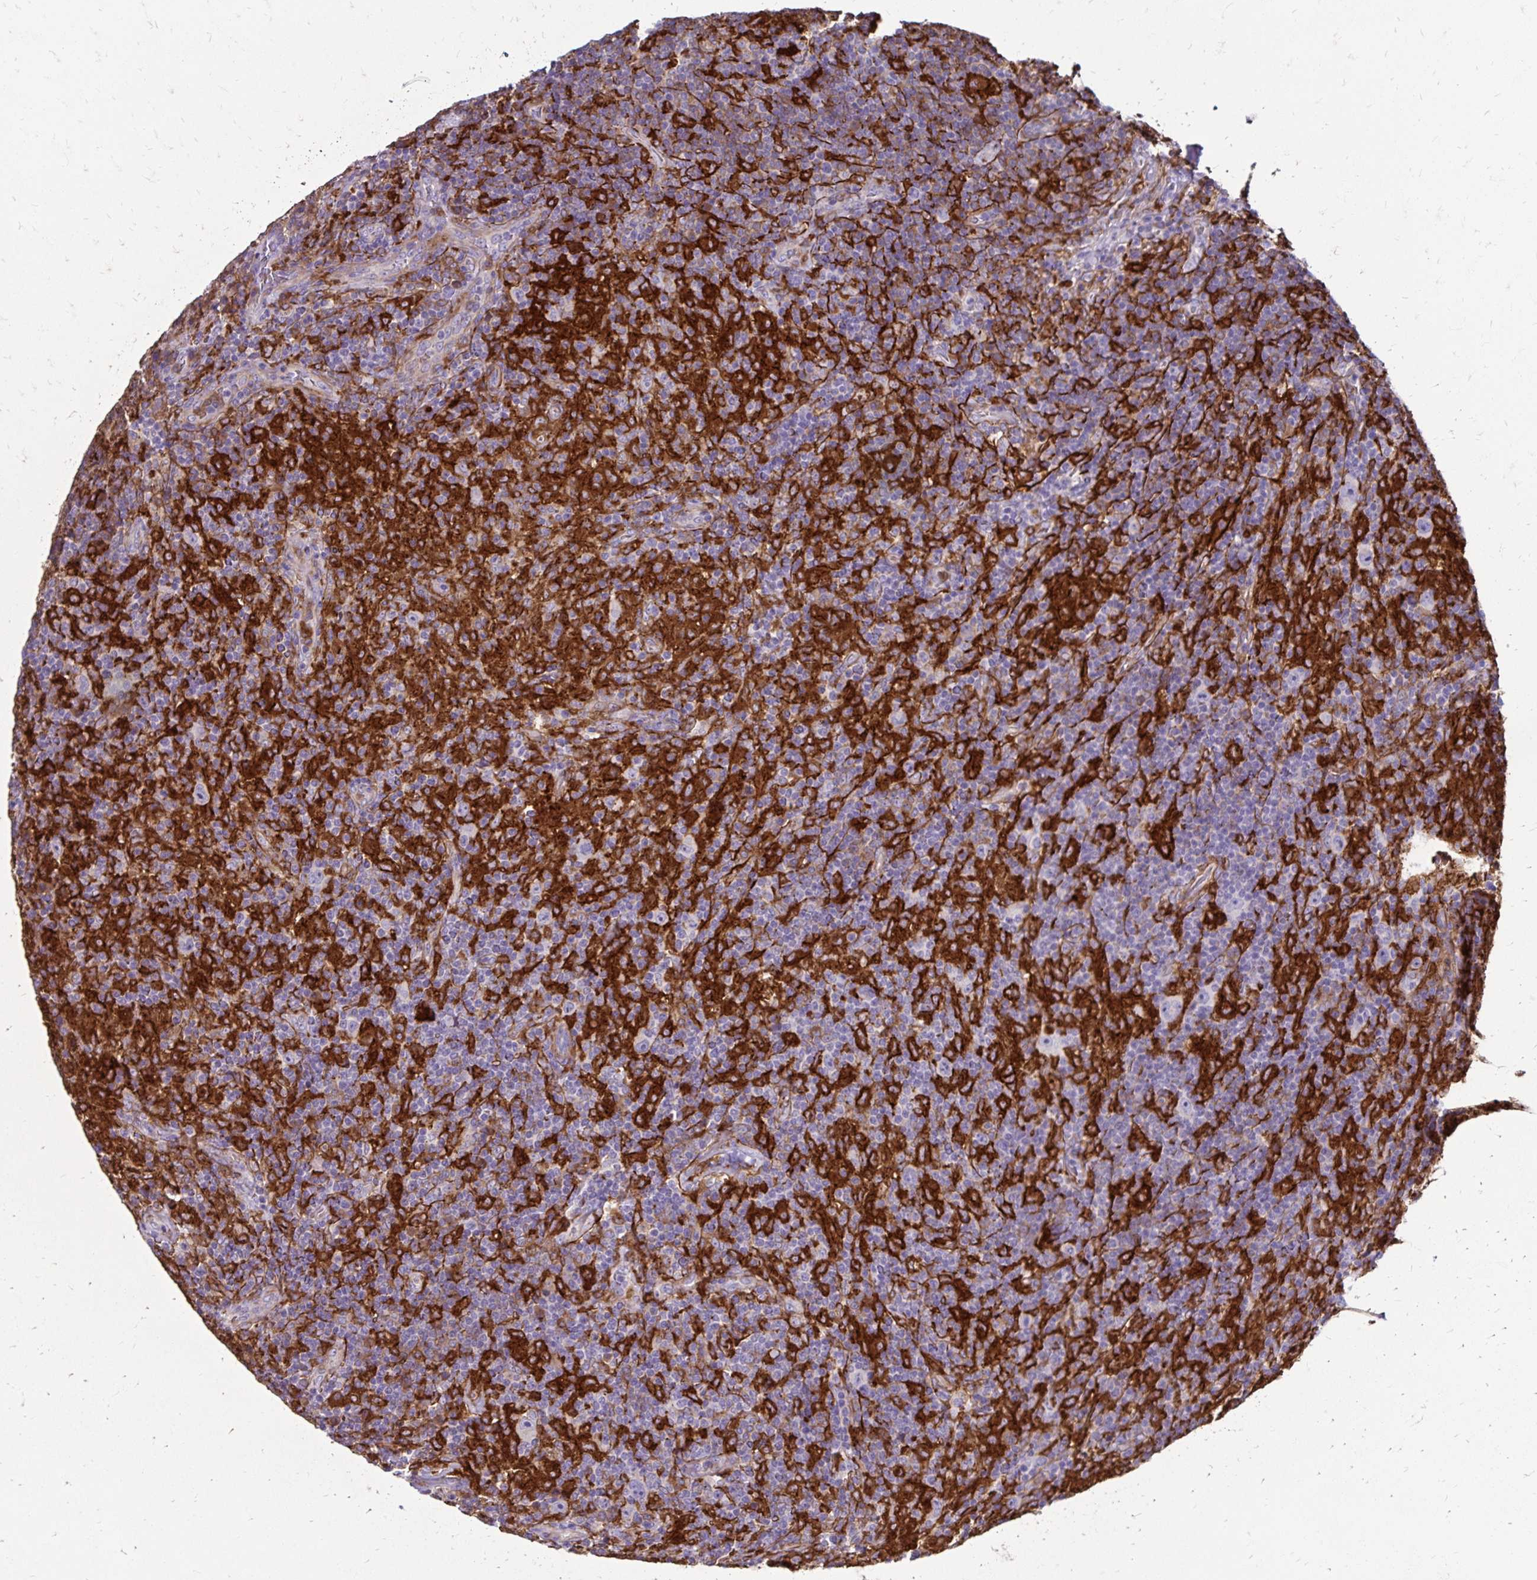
{"staining": {"intensity": "negative", "quantity": "none", "location": "none"}, "tissue": "lymphoma", "cell_type": "Tumor cells", "image_type": "cancer", "snomed": [{"axis": "morphology", "description": "Hodgkin's disease, NOS"}, {"axis": "topography", "description": "Lymph node"}], "caption": "Immunohistochemistry of human lymphoma displays no expression in tumor cells. (IHC, brightfield microscopy, high magnification).", "gene": "TNS3", "patient": {"sex": "male", "age": 70}}